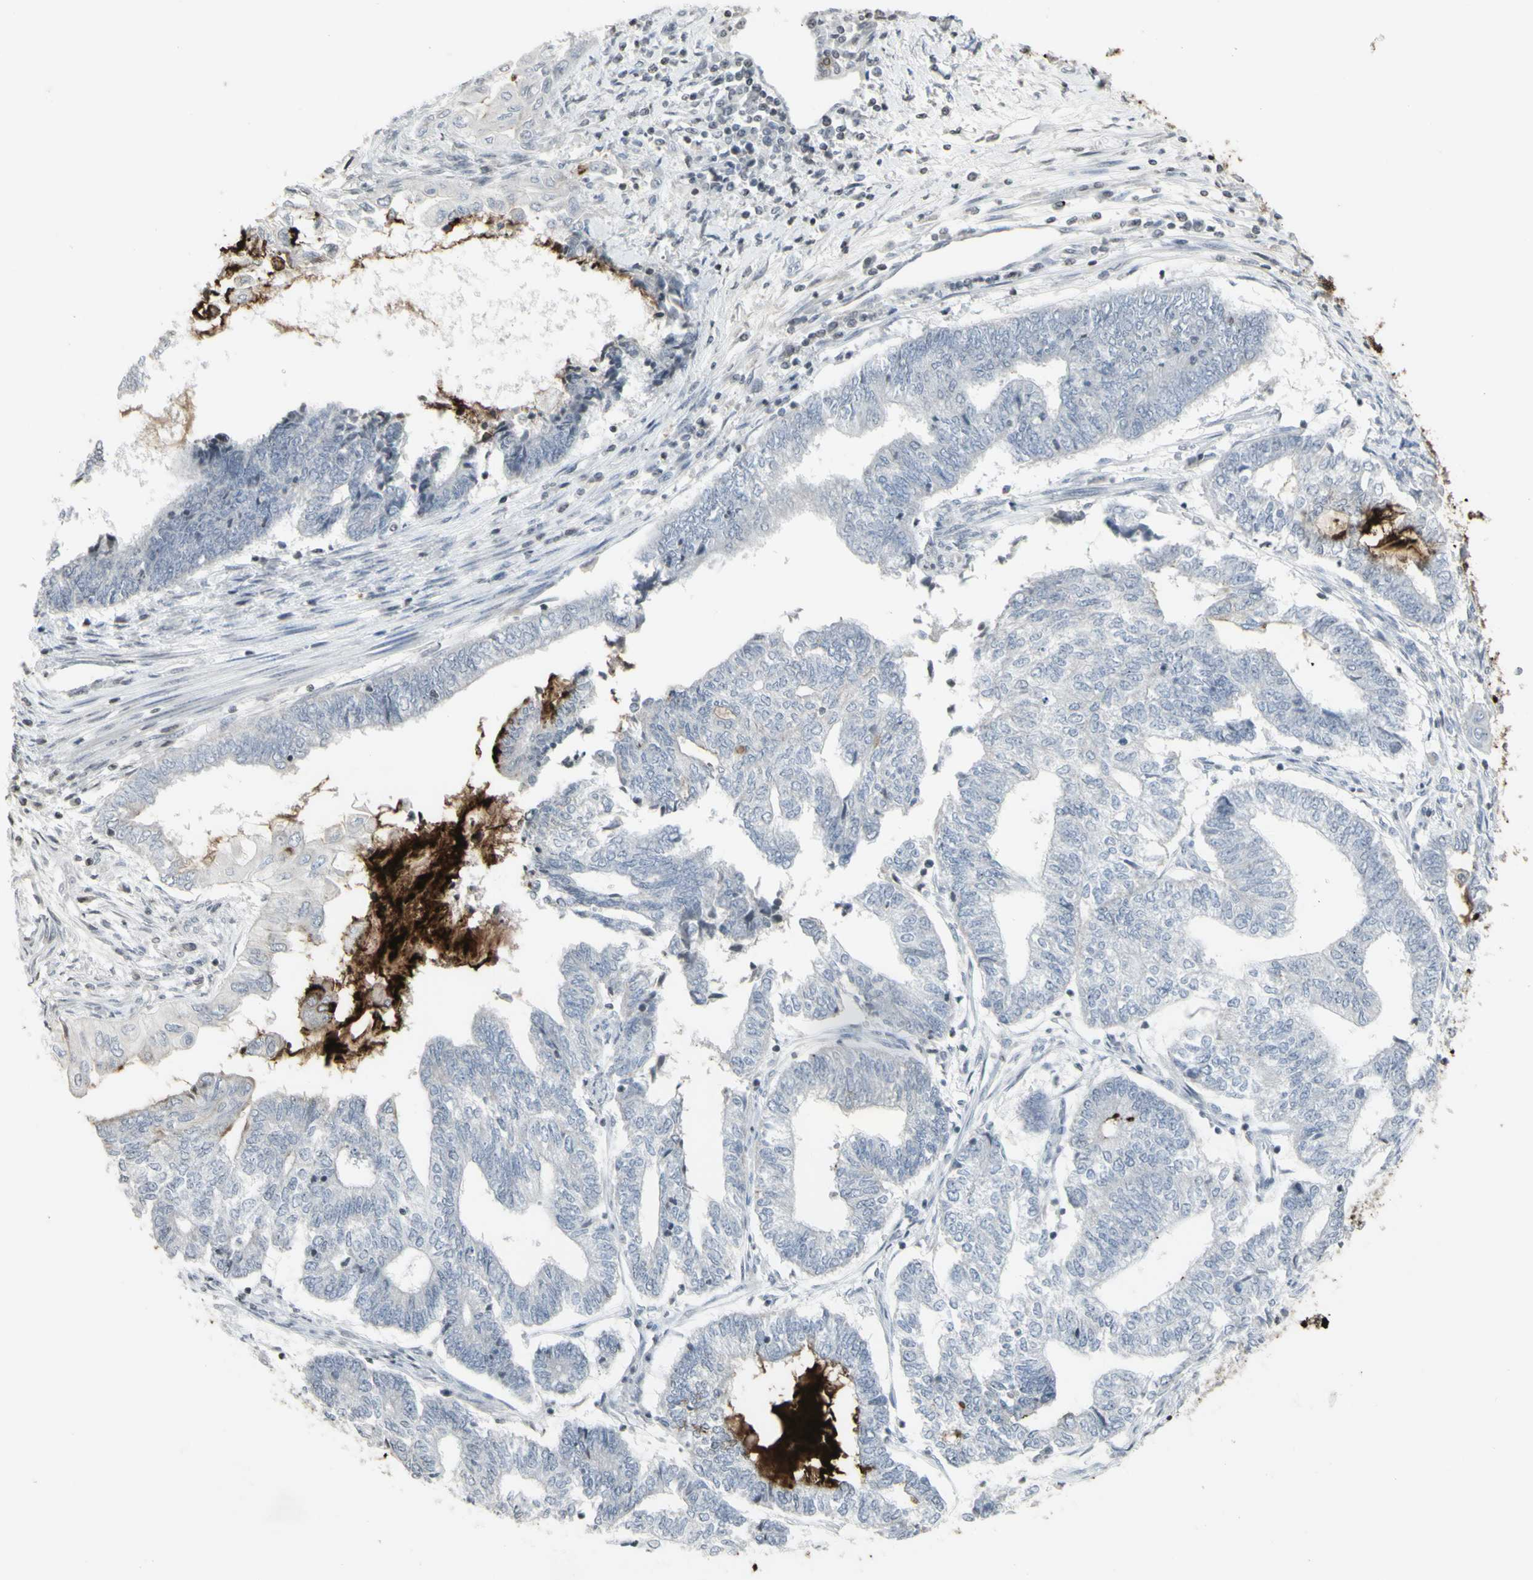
{"staining": {"intensity": "negative", "quantity": "none", "location": "none"}, "tissue": "endometrial cancer", "cell_type": "Tumor cells", "image_type": "cancer", "snomed": [{"axis": "morphology", "description": "Adenocarcinoma, NOS"}, {"axis": "topography", "description": "Uterus"}, {"axis": "topography", "description": "Endometrium"}], "caption": "Endometrial cancer (adenocarcinoma) was stained to show a protein in brown. There is no significant expression in tumor cells. The staining is performed using DAB (3,3'-diaminobenzidine) brown chromogen with nuclei counter-stained in using hematoxylin.", "gene": "MUC5AC", "patient": {"sex": "female", "age": 70}}